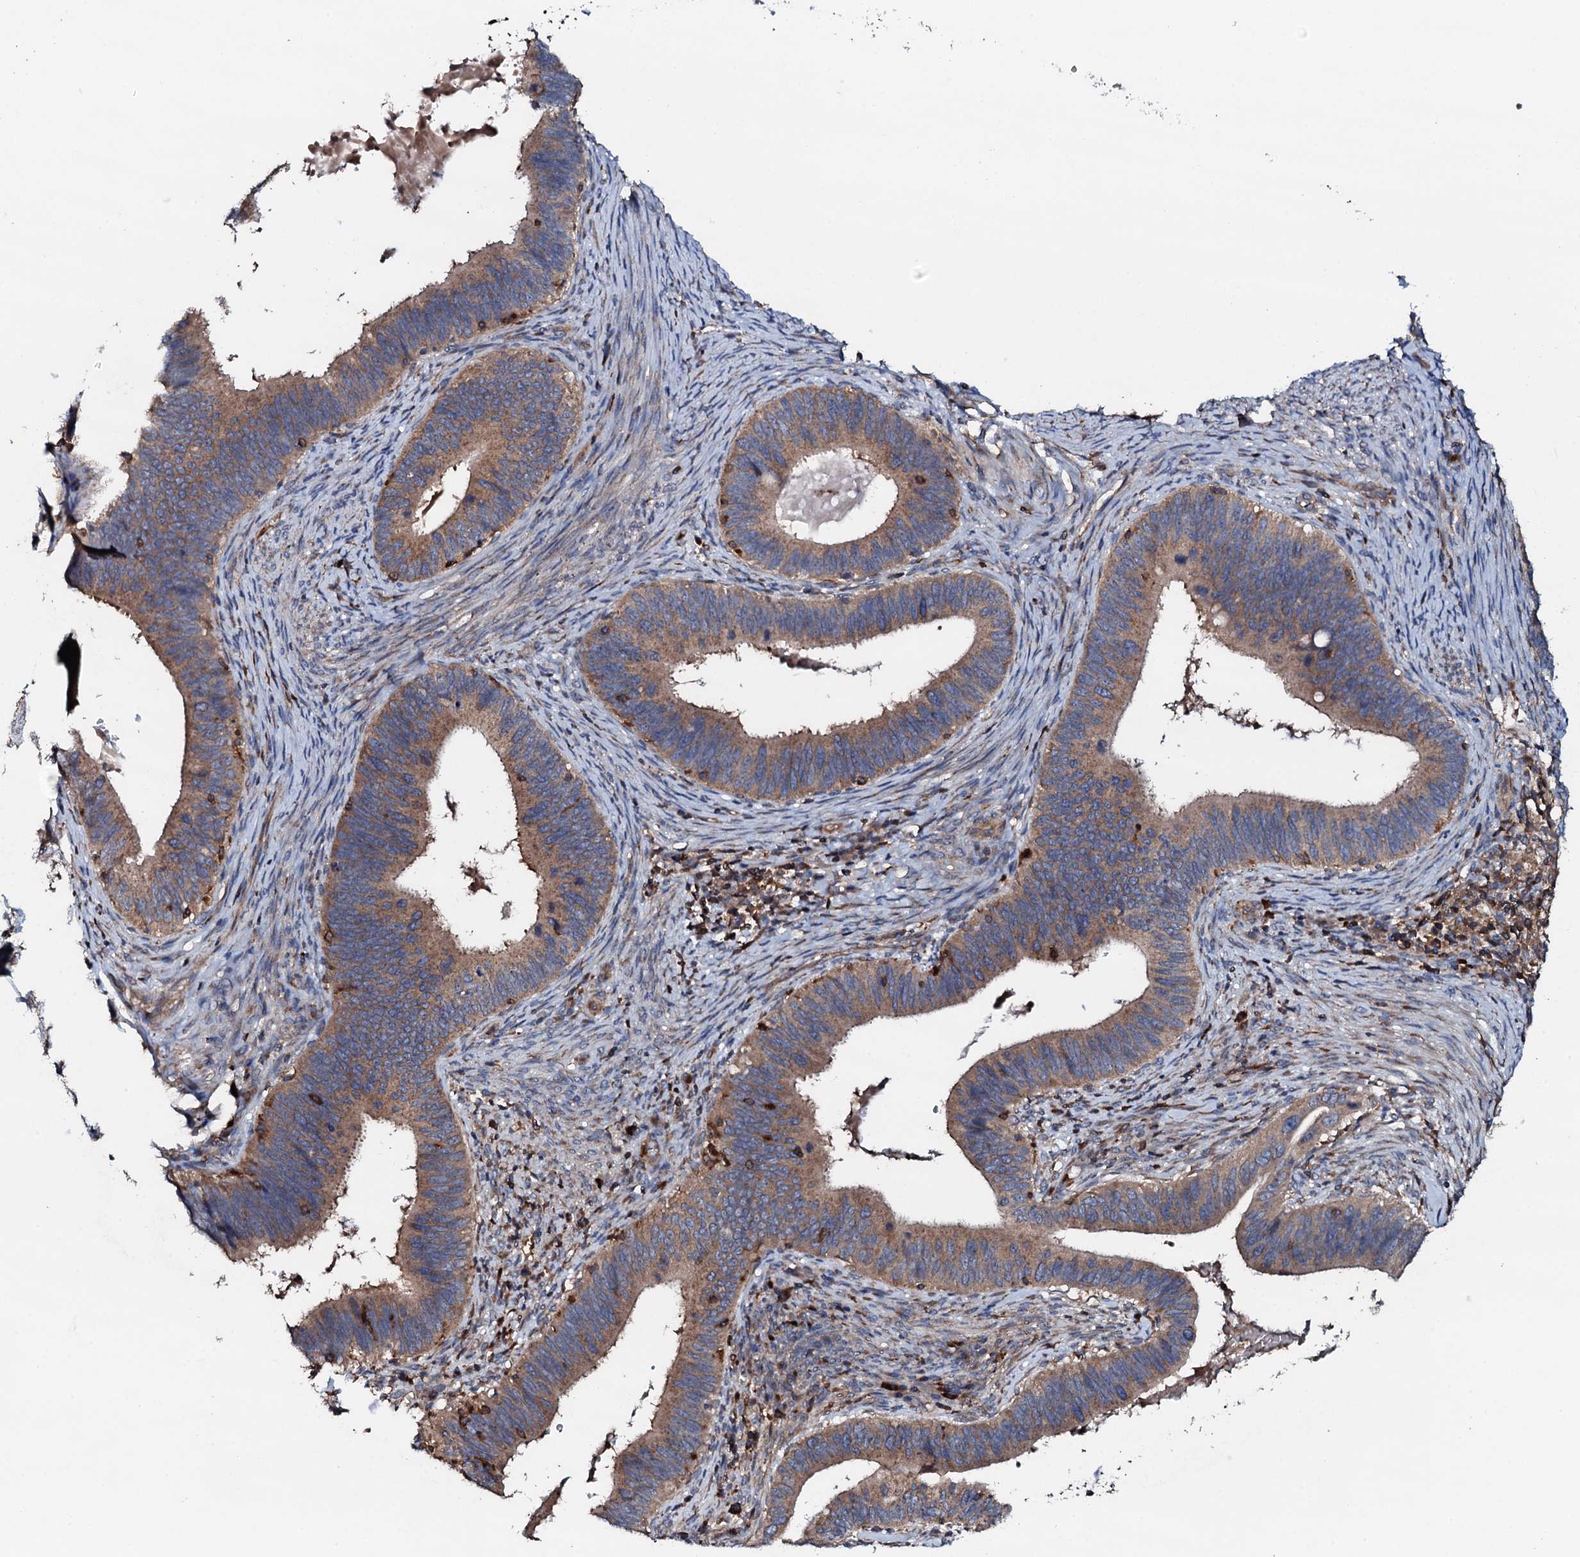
{"staining": {"intensity": "moderate", "quantity": ">75%", "location": "cytoplasmic/membranous"}, "tissue": "cervical cancer", "cell_type": "Tumor cells", "image_type": "cancer", "snomed": [{"axis": "morphology", "description": "Adenocarcinoma, NOS"}, {"axis": "topography", "description": "Cervix"}], "caption": "Immunohistochemical staining of human cervical cancer exhibits medium levels of moderate cytoplasmic/membranous protein expression in approximately >75% of tumor cells. The staining is performed using DAB (3,3'-diaminobenzidine) brown chromogen to label protein expression. The nuclei are counter-stained blue using hematoxylin.", "gene": "GRK2", "patient": {"sex": "female", "age": 42}}